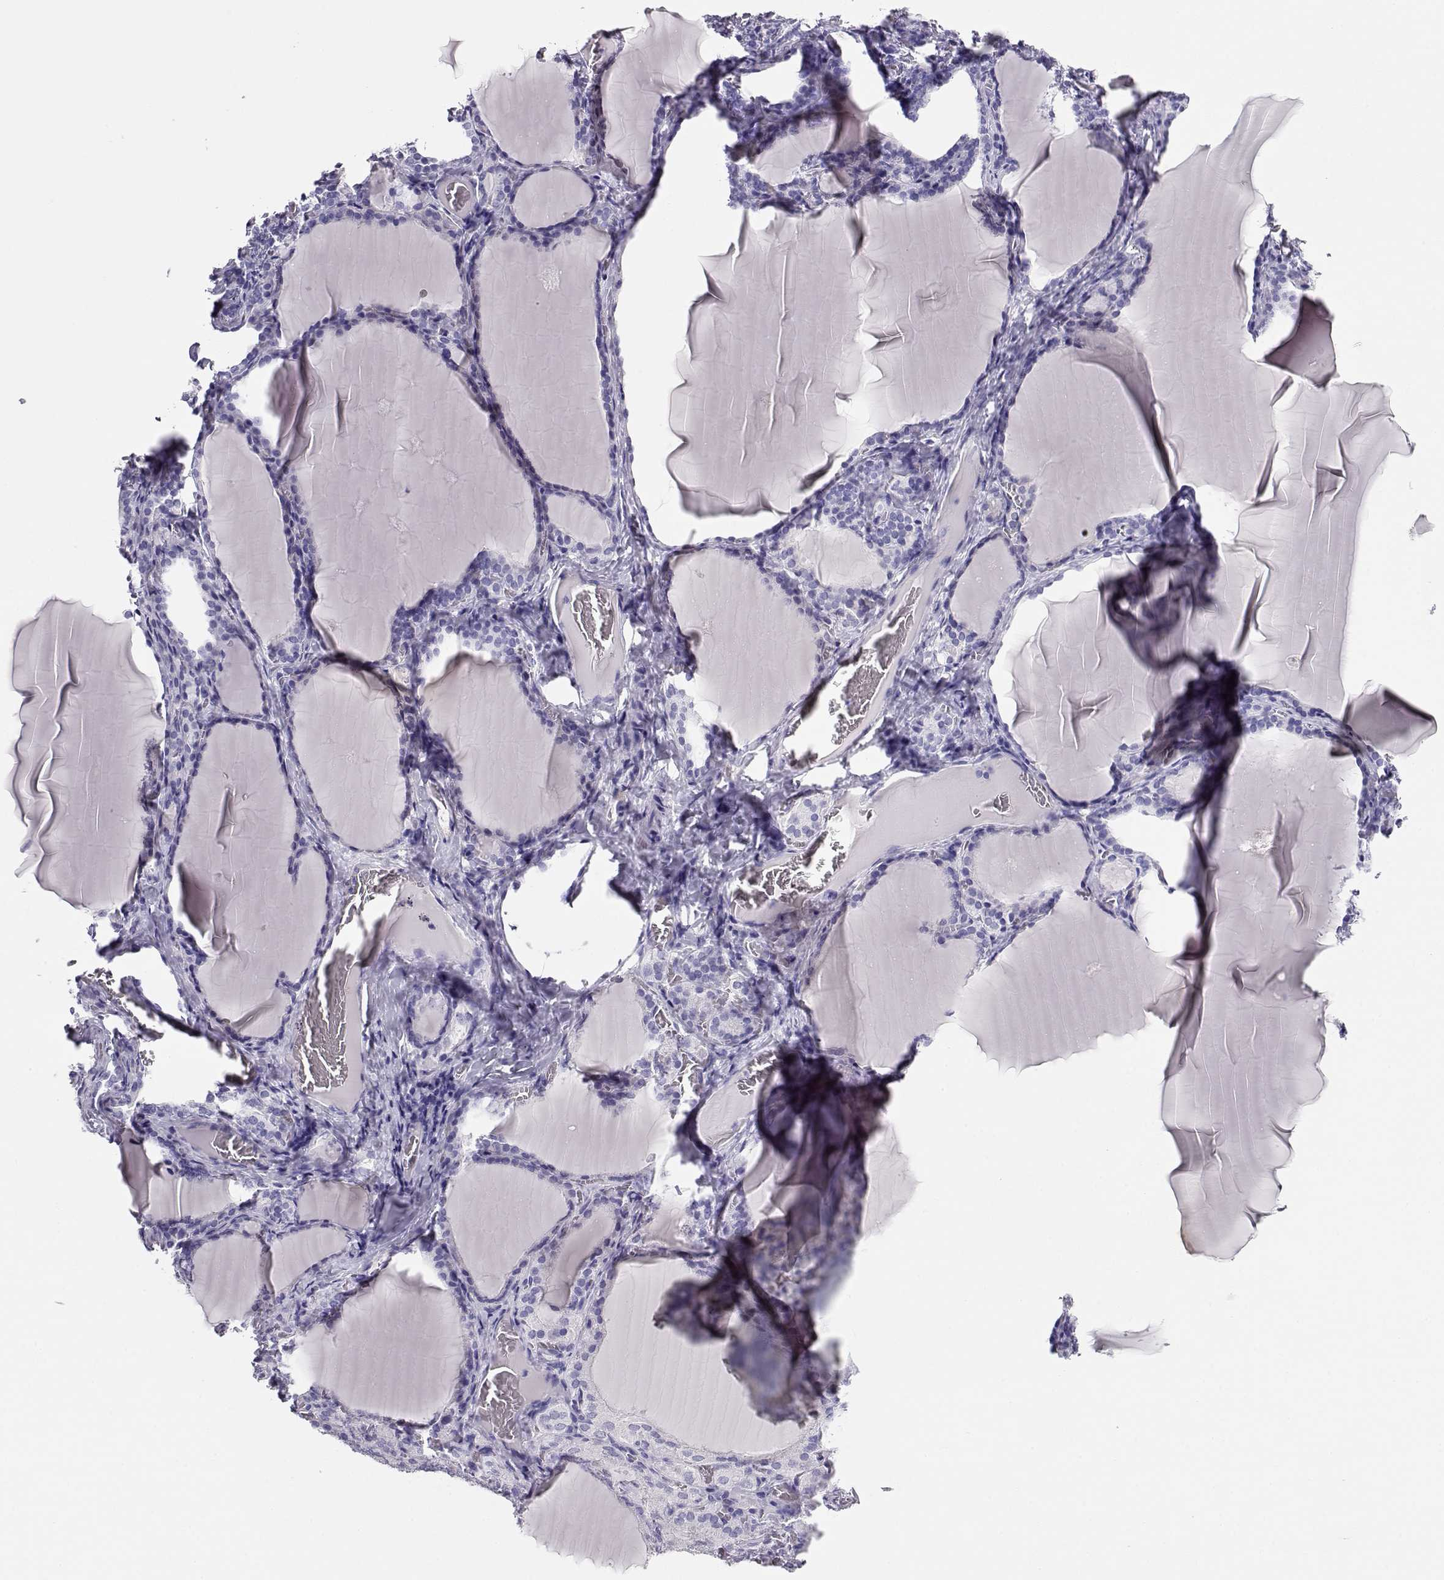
{"staining": {"intensity": "negative", "quantity": "none", "location": "none"}, "tissue": "thyroid gland", "cell_type": "Glandular cells", "image_type": "normal", "snomed": [{"axis": "morphology", "description": "Normal tissue, NOS"}, {"axis": "morphology", "description": "Hyperplasia, NOS"}, {"axis": "topography", "description": "Thyroid gland"}], "caption": "Histopathology image shows no protein staining in glandular cells of benign thyroid gland. Brightfield microscopy of immunohistochemistry (IHC) stained with DAB (3,3'-diaminobenzidine) (brown) and hematoxylin (blue), captured at high magnification.", "gene": "CRX", "patient": {"sex": "female", "age": 27}}